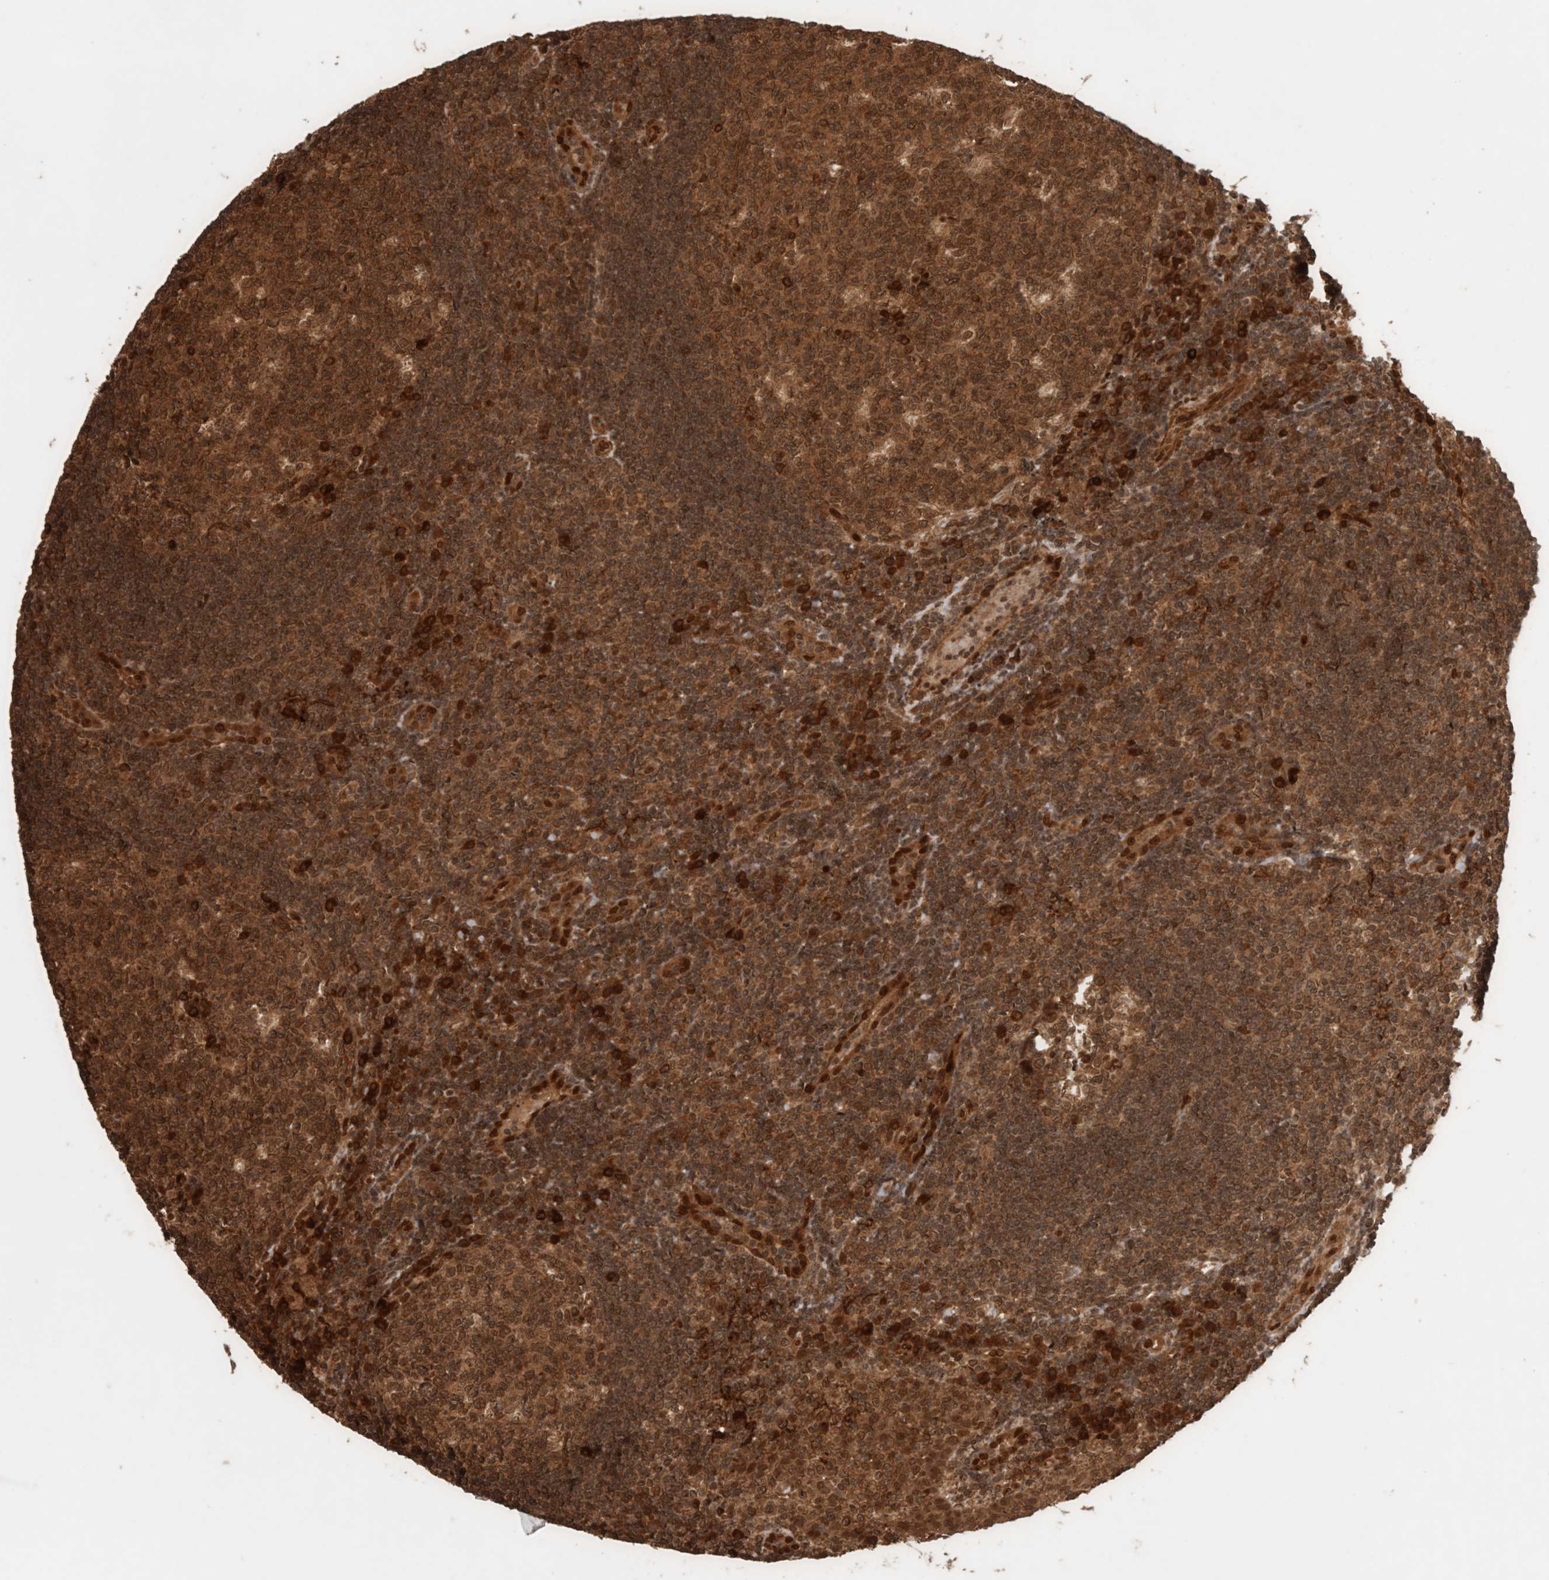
{"staining": {"intensity": "moderate", "quantity": ">75%", "location": "cytoplasmic/membranous,nuclear"}, "tissue": "tonsil", "cell_type": "Germinal center cells", "image_type": "normal", "snomed": [{"axis": "morphology", "description": "Normal tissue, NOS"}, {"axis": "topography", "description": "Tonsil"}], "caption": "Immunohistochemical staining of benign tonsil shows moderate cytoplasmic/membranous,nuclear protein staining in approximately >75% of germinal center cells.", "gene": "CNTROB", "patient": {"sex": "female", "age": 40}}